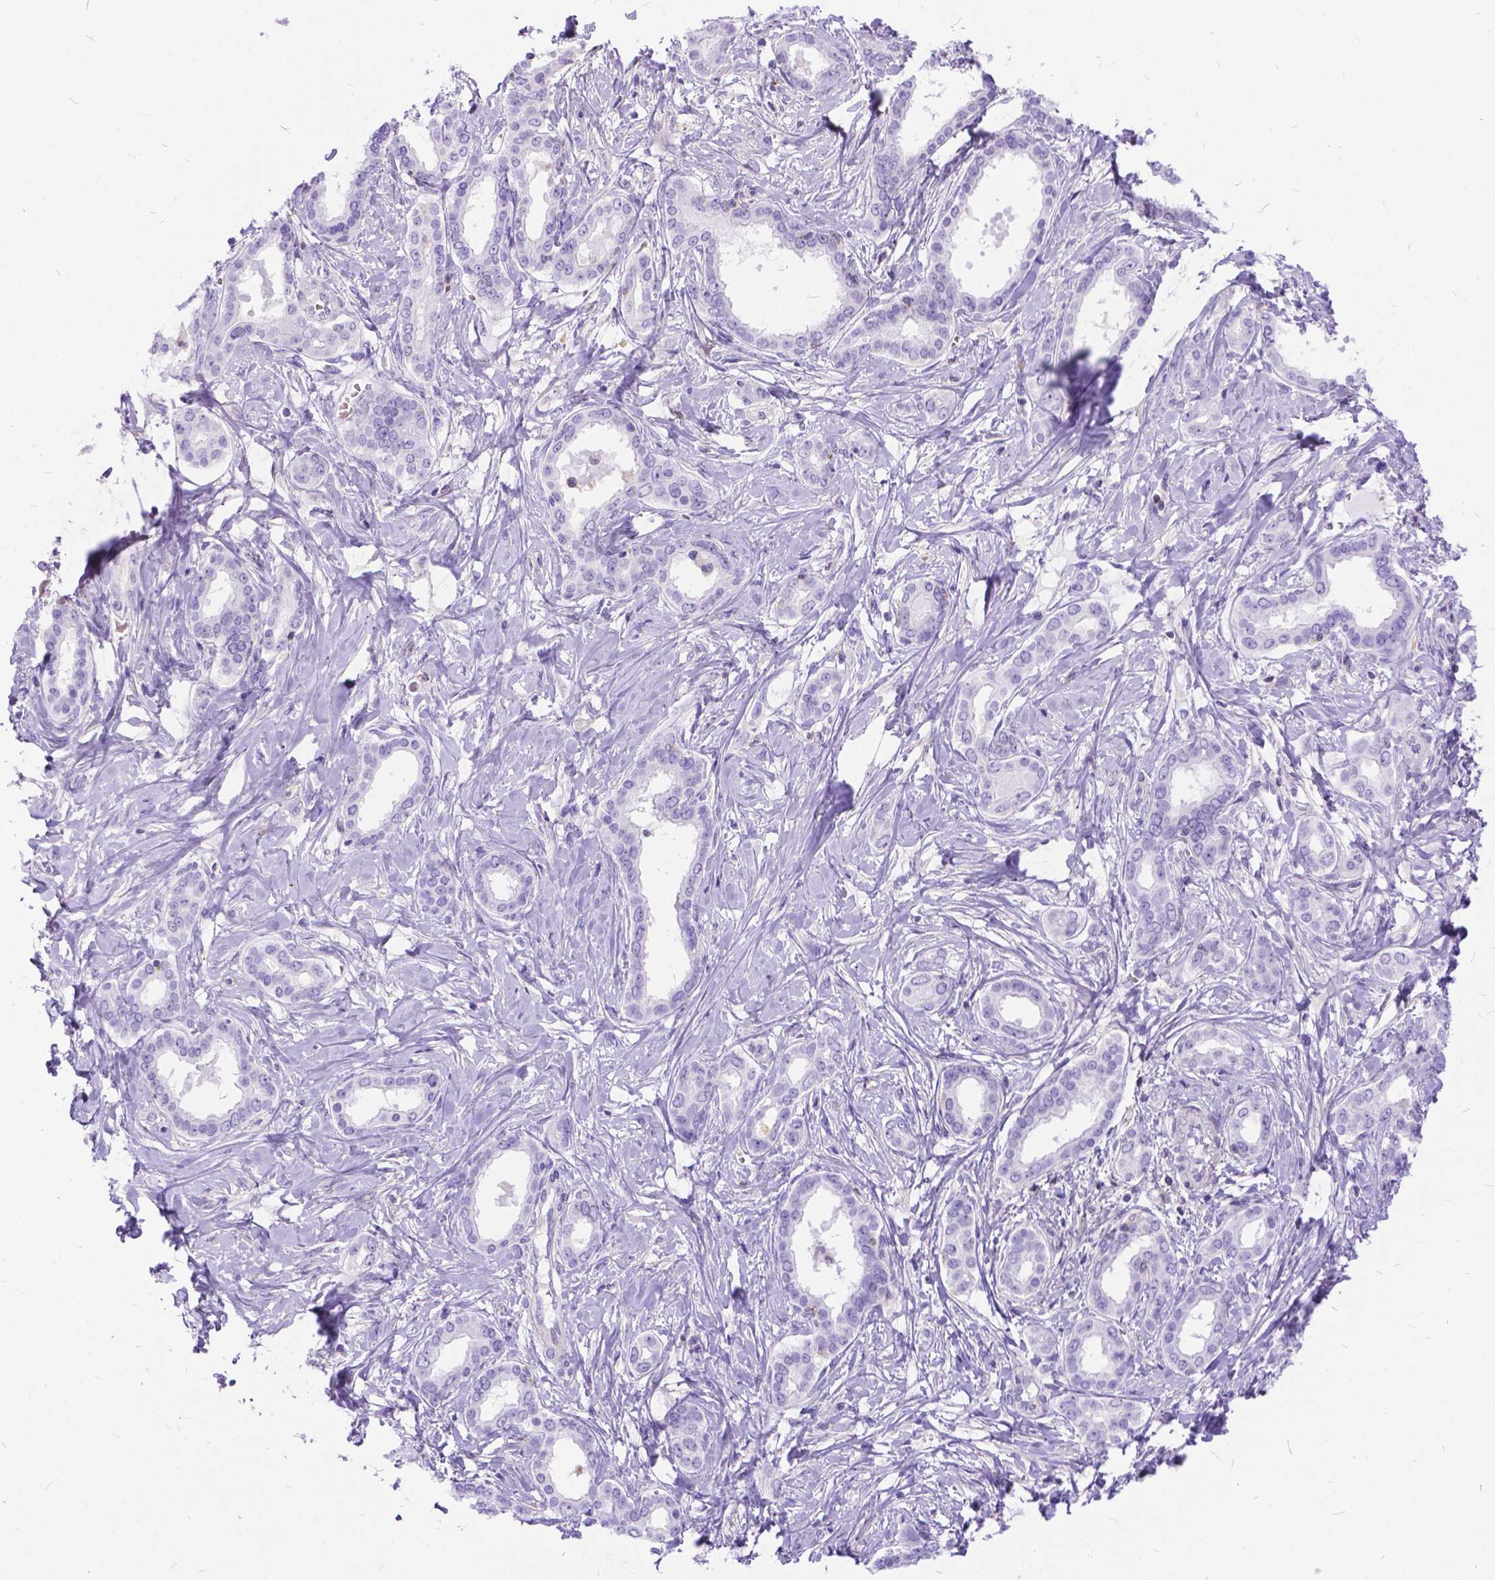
{"staining": {"intensity": "negative", "quantity": "none", "location": "none"}, "tissue": "liver cancer", "cell_type": "Tumor cells", "image_type": "cancer", "snomed": [{"axis": "morphology", "description": "Cholangiocarcinoma"}, {"axis": "topography", "description": "Liver"}], "caption": "Tumor cells are negative for protein expression in human liver cholangiocarcinoma.", "gene": "TMEM169", "patient": {"sex": "female", "age": 47}}